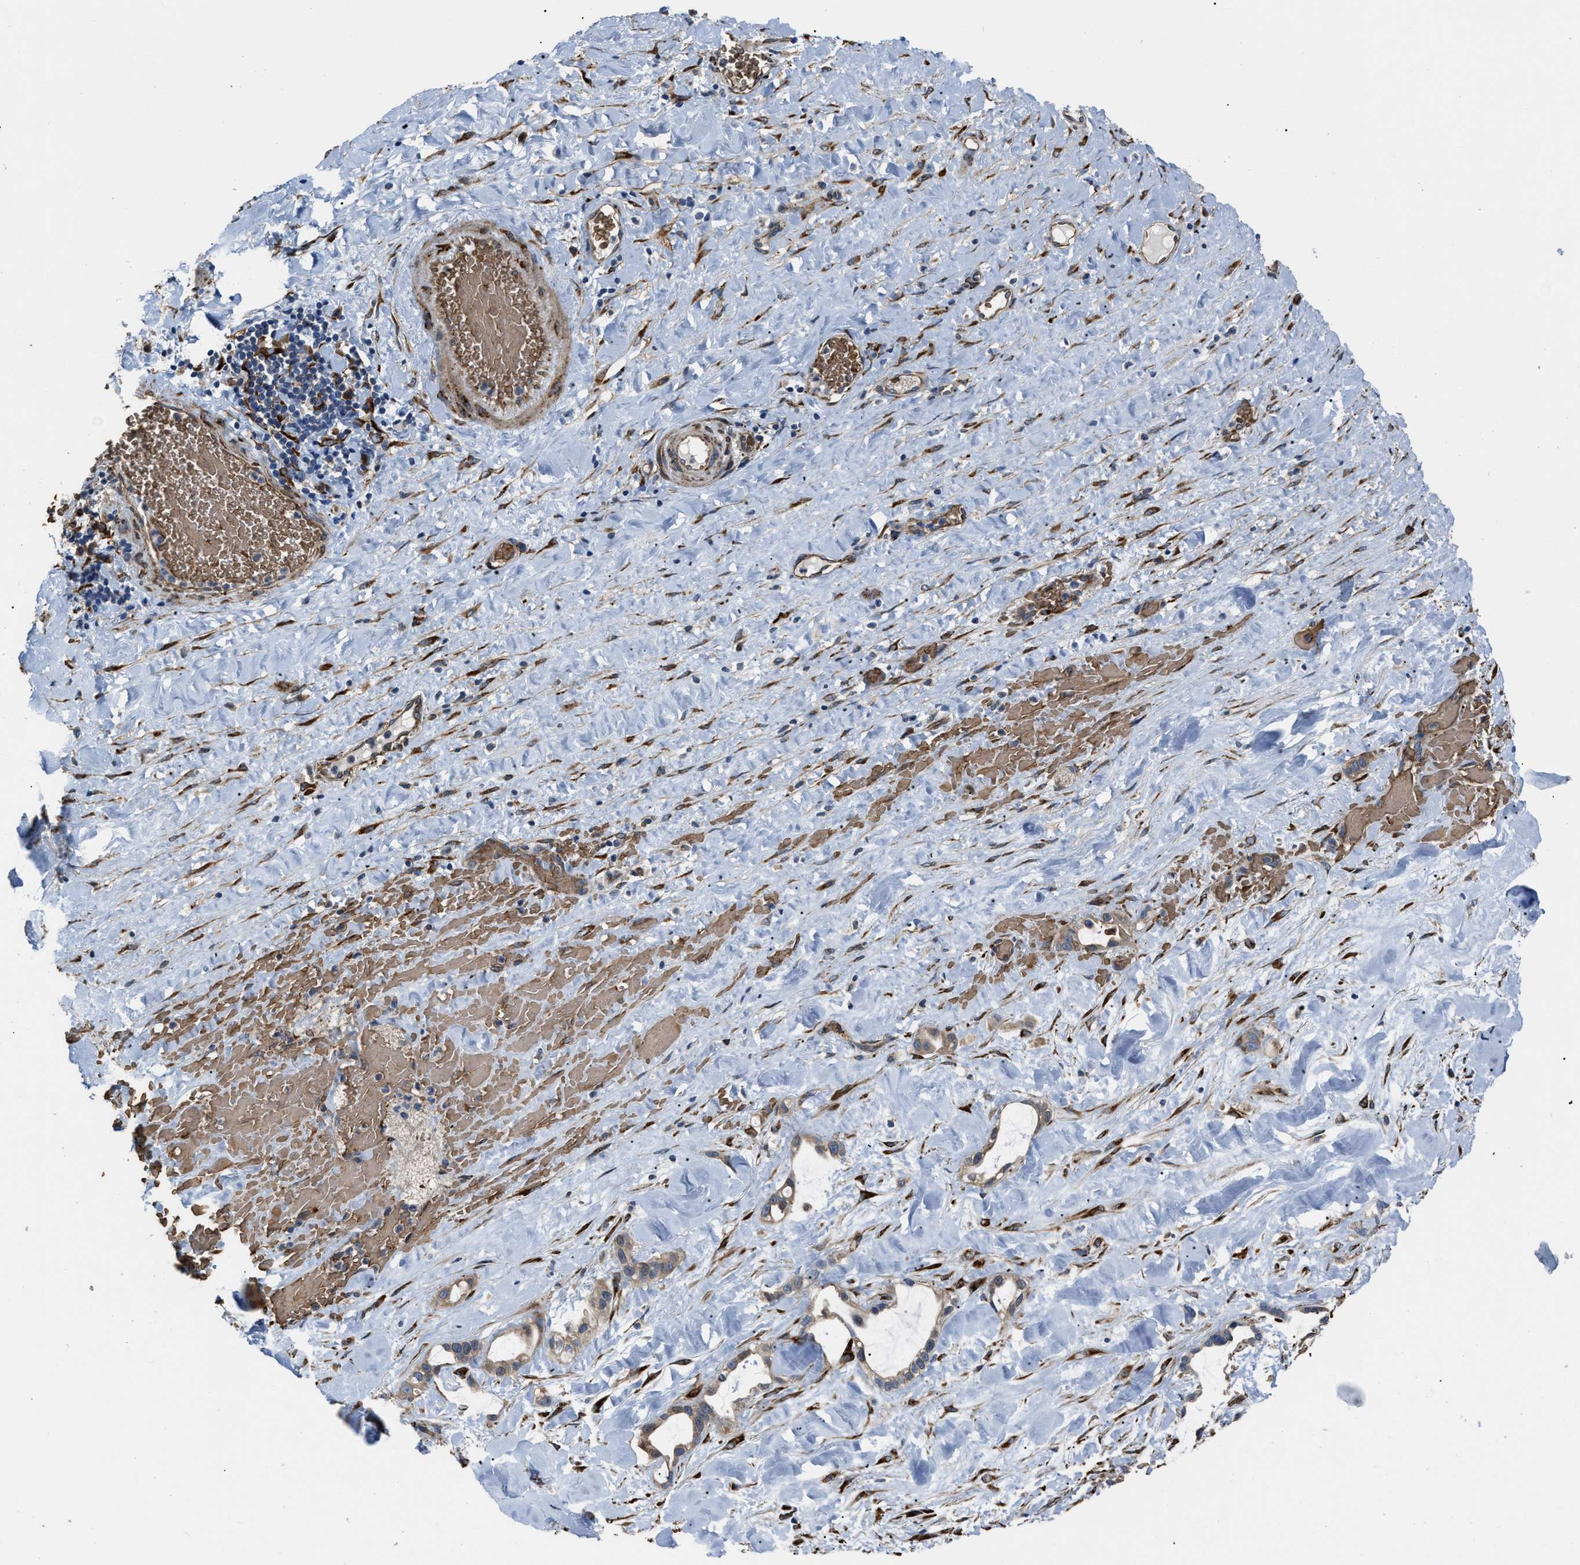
{"staining": {"intensity": "weak", "quantity": ">75%", "location": "cytoplasmic/membranous"}, "tissue": "liver cancer", "cell_type": "Tumor cells", "image_type": "cancer", "snomed": [{"axis": "morphology", "description": "Cholangiocarcinoma"}, {"axis": "topography", "description": "Liver"}], "caption": "High-power microscopy captured an immunohistochemistry (IHC) histopathology image of liver cancer, revealing weak cytoplasmic/membranous staining in about >75% of tumor cells. Nuclei are stained in blue.", "gene": "SELENOM", "patient": {"sex": "female", "age": 65}}